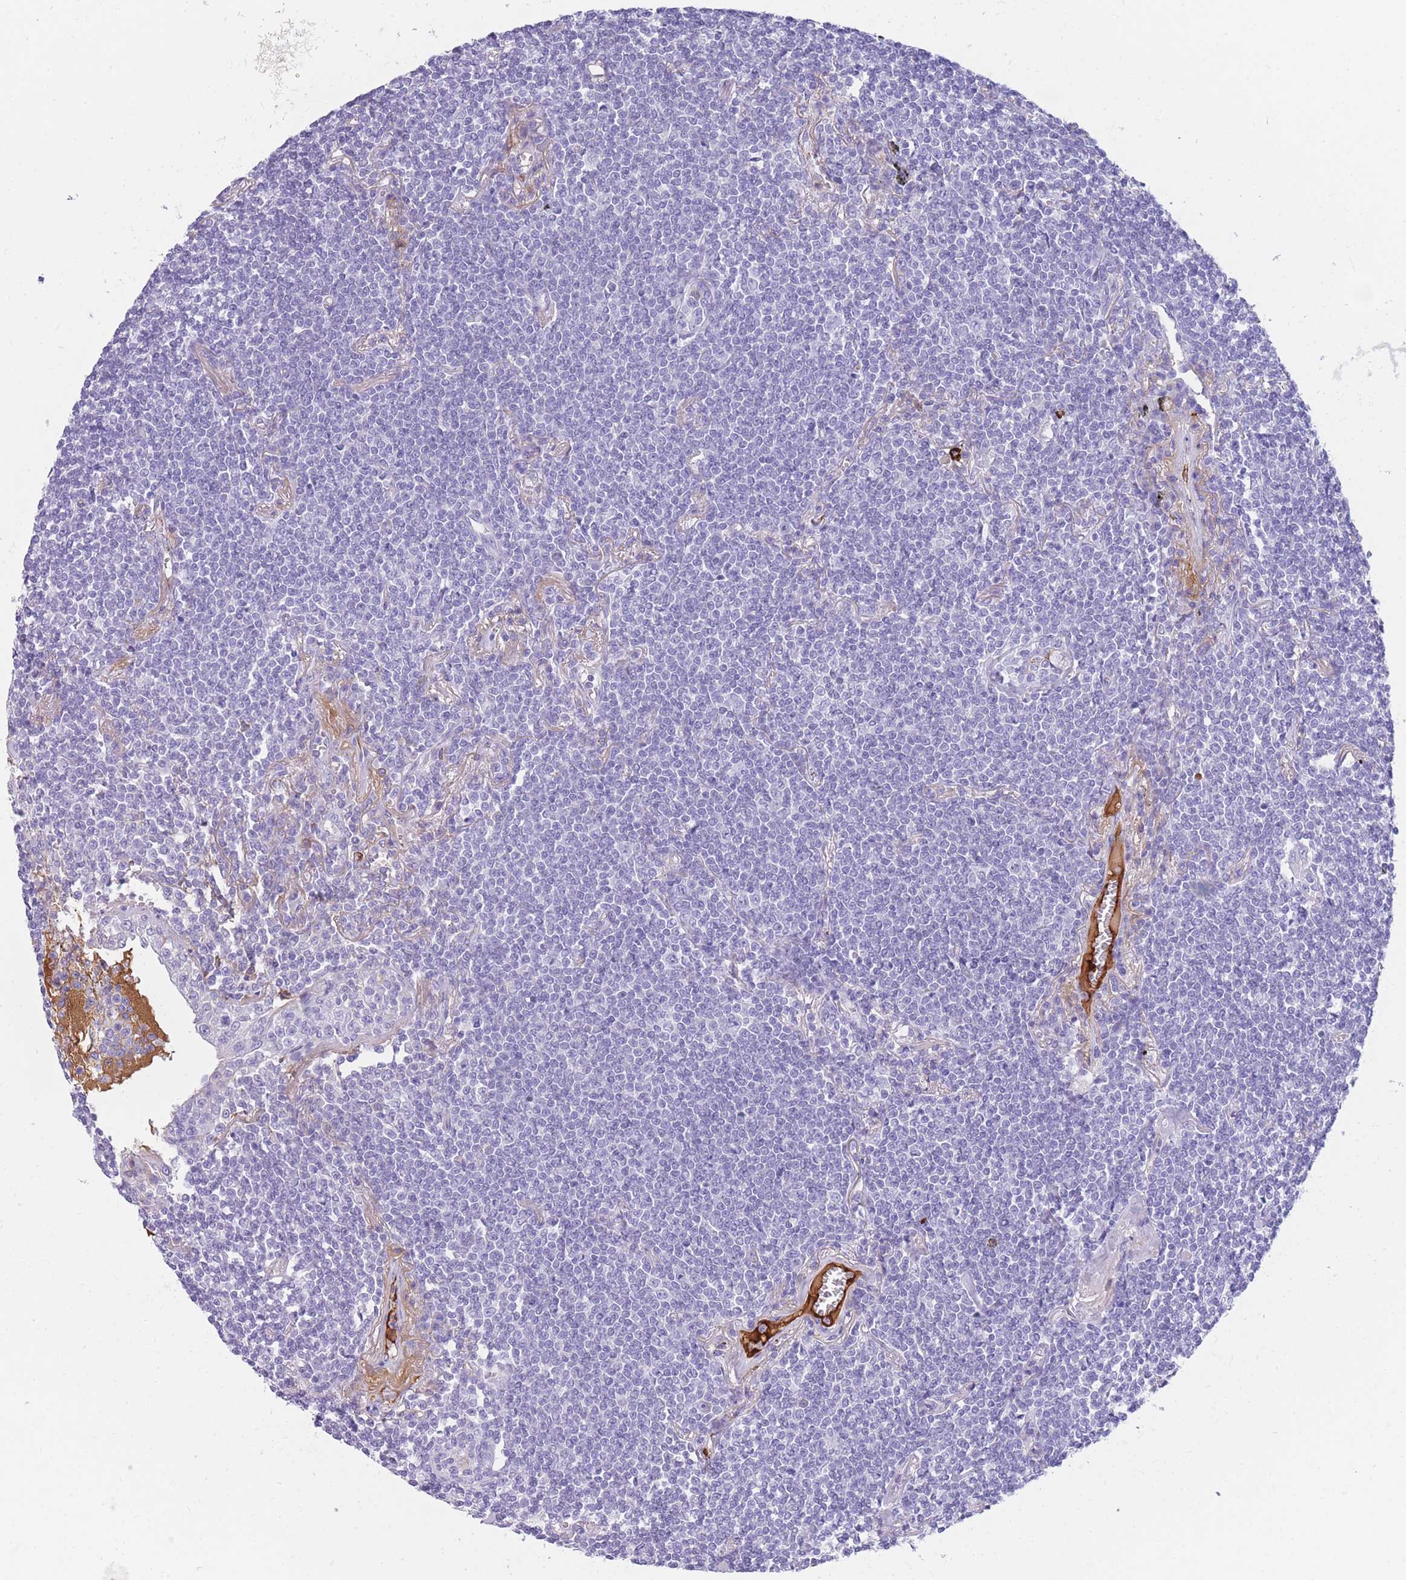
{"staining": {"intensity": "negative", "quantity": "none", "location": "none"}, "tissue": "lymphoma", "cell_type": "Tumor cells", "image_type": "cancer", "snomed": [{"axis": "morphology", "description": "Malignant lymphoma, non-Hodgkin's type, Low grade"}, {"axis": "topography", "description": "Lung"}], "caption": "High magnification brightfield microscopy of lymphoma stained with DAB (brown) and counterstained with hematoxylin (blue): tumor cells show no significant staining.", "gene": "TNFSF11", "patient": {"sex": "female", "age": 71}}